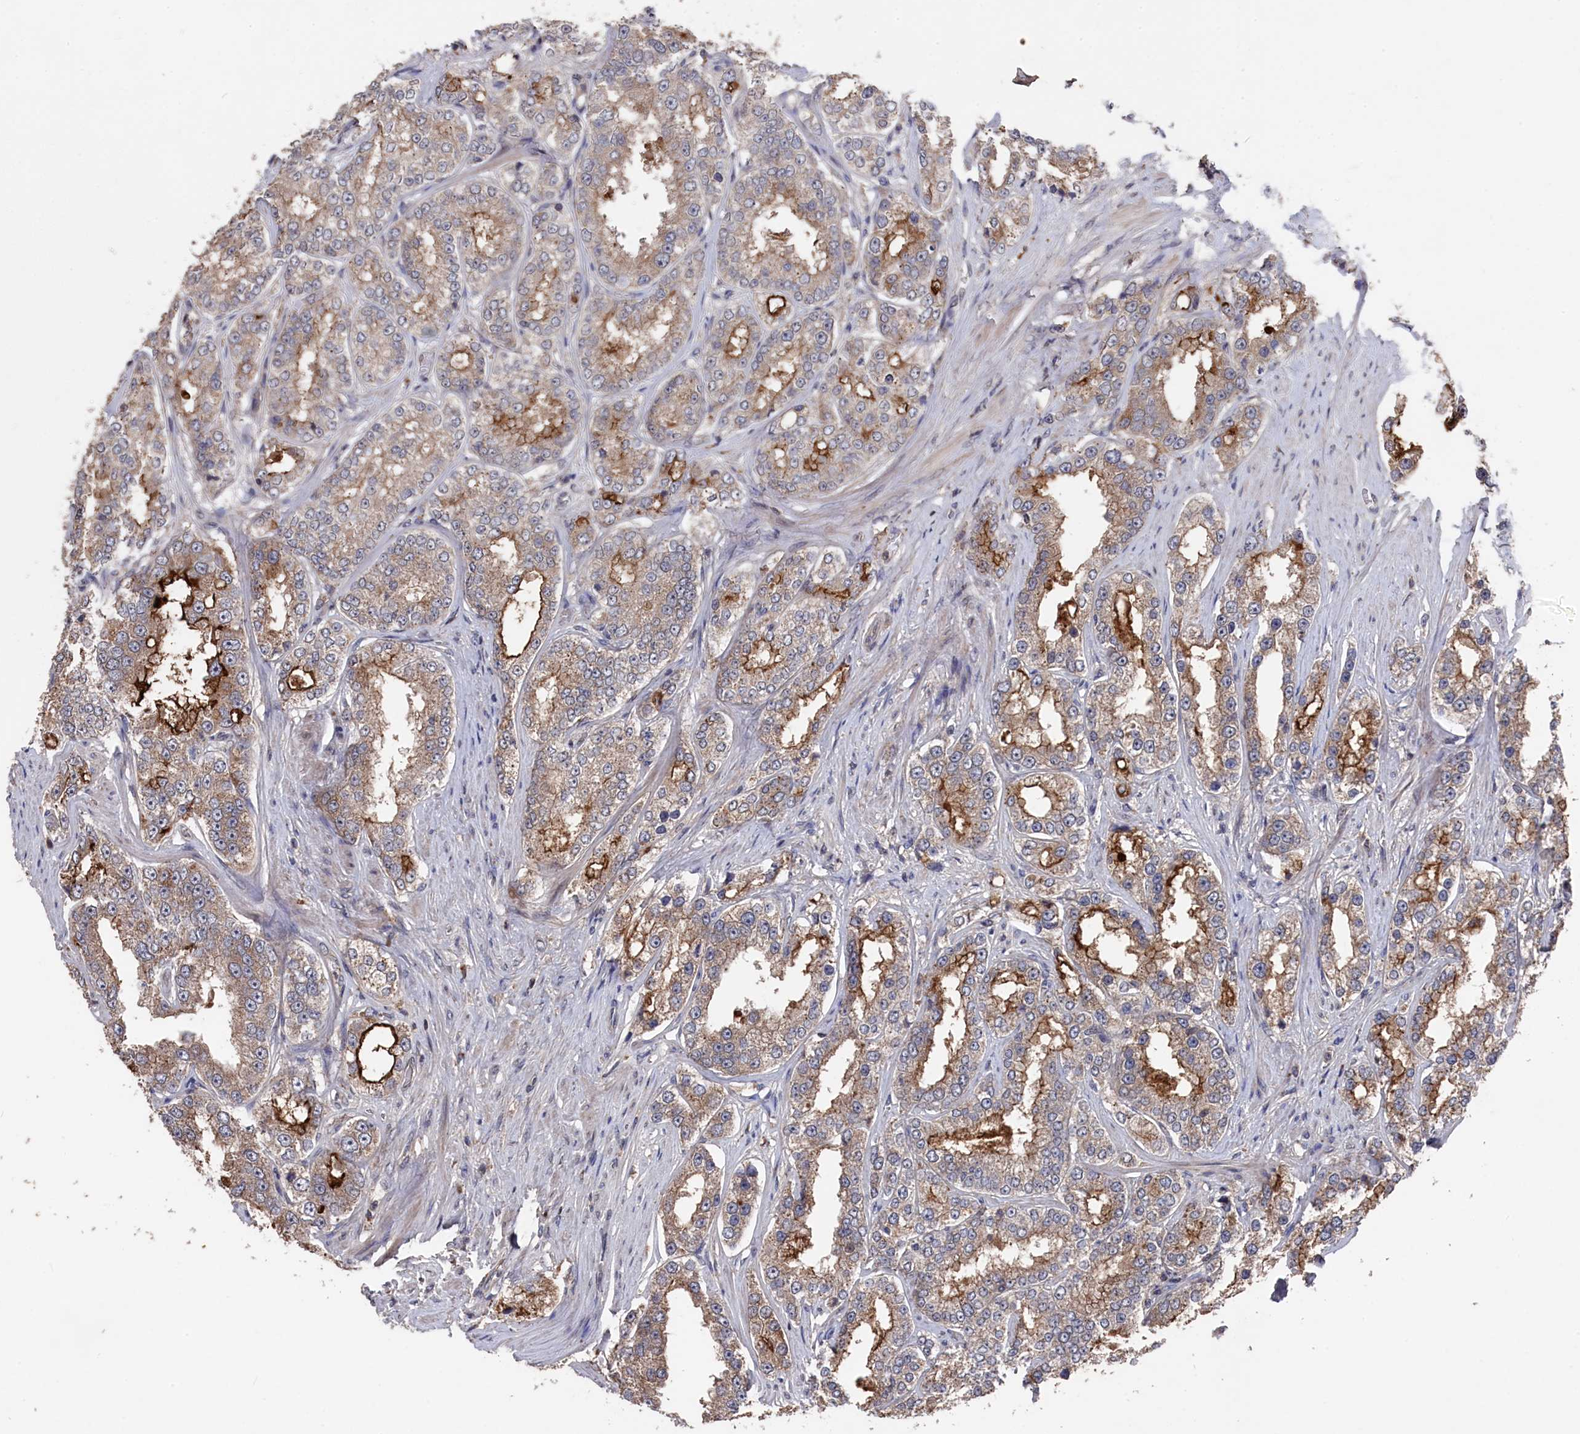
{"staining": {"intensity": "moderate", "quantity": "25%-75%", "location": "cytoplasmic/membranous"}, "tissue": "prostate cancer", "cell_type": "Tumor cells", "image_type": "cancer", "snomed": [{"axis": "morphology", "description": "Normal tissue, NOS"}, {"axis": "morphology", "description": "Adenocarcinoma, High grade"}, {"axis": "topography", "description": "Prostate"}], "caption": "Protein staining exhibits moderate cytoplasmic/membranous expression in approximately 25%-75% of tumor cells in prostate cancer (high-grade adenocarcinoma). The staining was performed using DAB (3,3'-diaminobenzidine), with brown indicating positive protein expression. Nuclei are stained blue with hematoxylin.", "gene": "TMC5", "patient": {"sex": "male", "age": 83}}